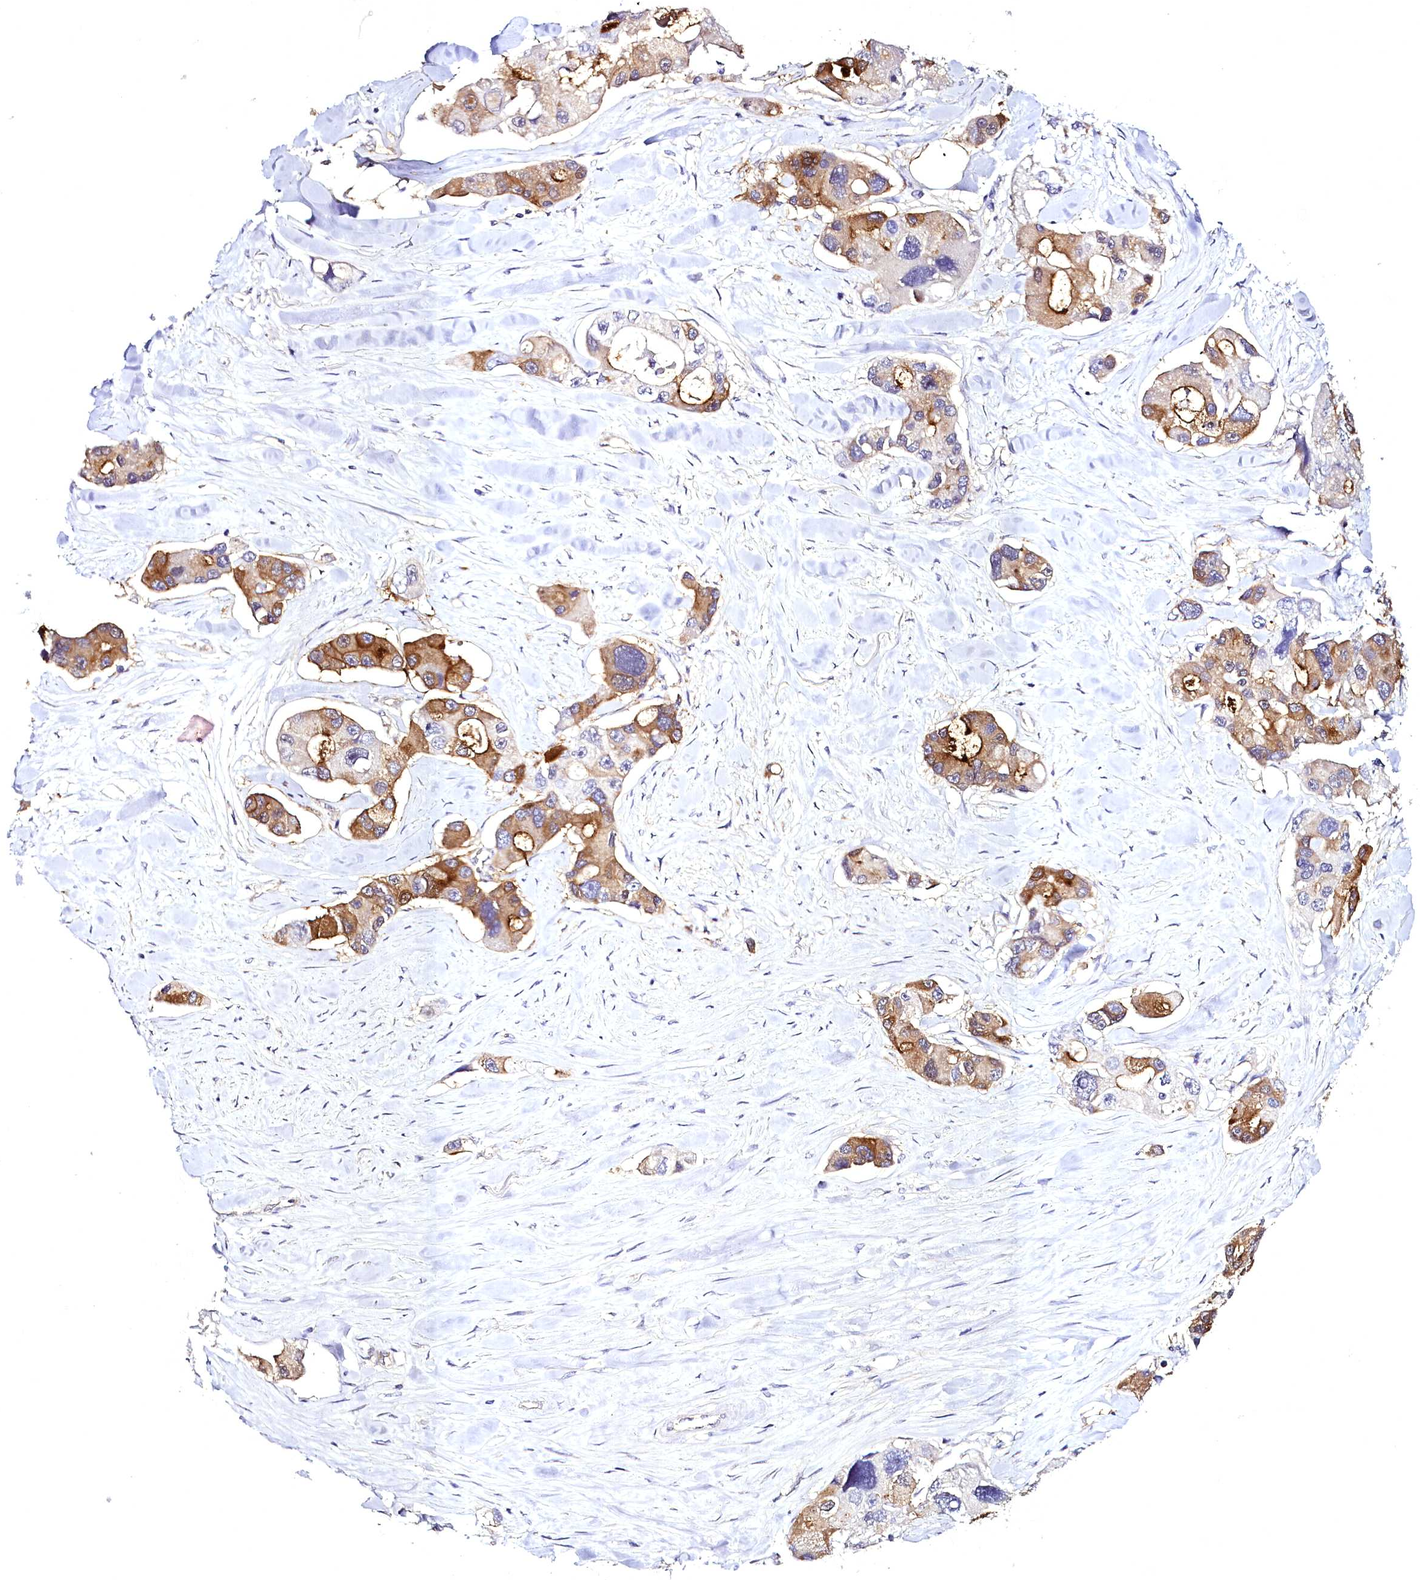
{"staining": {"intensity": "moderate", "quantity": ">75%", "location": "cytoplasmic/membranous"}, "tissue": "lung cancer", "cell_type": "Tumor cells", "image_type": "cancer", "snomed": [{"axis": "morphology", "description": "Adenocarcinoma, NOS"}, {"axis": "topography", "description": "Lung"}], "caption": "The photomicrograph displays staining of adenocarcinoma (lung), revealing moderate cytoplasmic/membranous protein positivity (brown color) within tumor cells.", "gene": "STXBP1", "patient": {"sex": "female", "age": 54}}